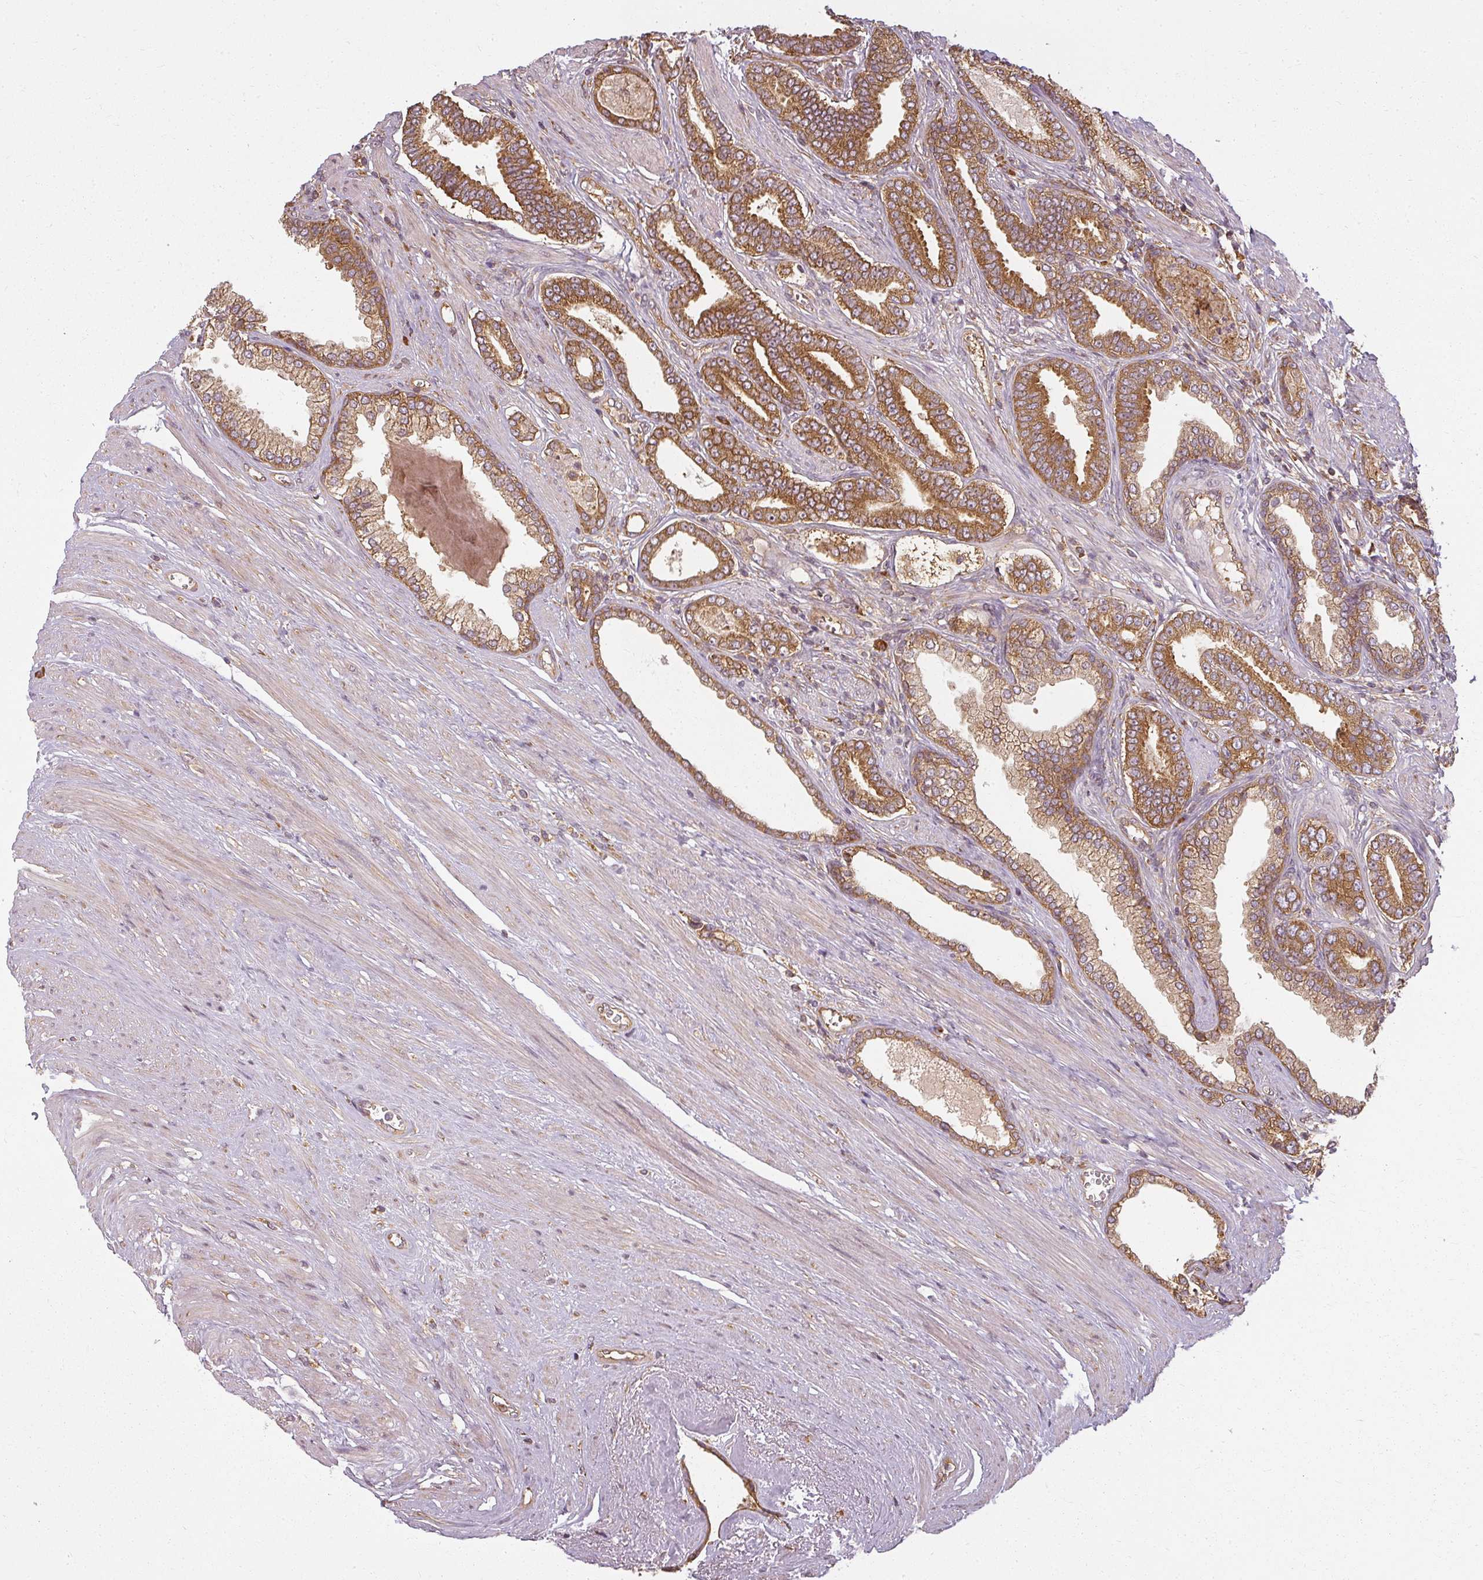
{"staining": {"intensity": "strong", "quantity": ">75%", "location": "cytoplasmic/membranous"}, "tissue": "prostate cancer", "cell_type": "Tumor cells", "image_type": "cancer", "snomed": [{"axis": "morphology", "description": "Adenocarcinoma, NOS"}, {"axis": "topography", "description": "Prostate and seminal vesicle, NOS"}], "caption": "Adenocarcinoma (prostate) tissue displays strong cytoplasmic/membranous staining in about >75% of tumor cells, visualized by immunohistochemistry.", "gene": "RPL24", "patient": {"sex": "male", "age": 76}}